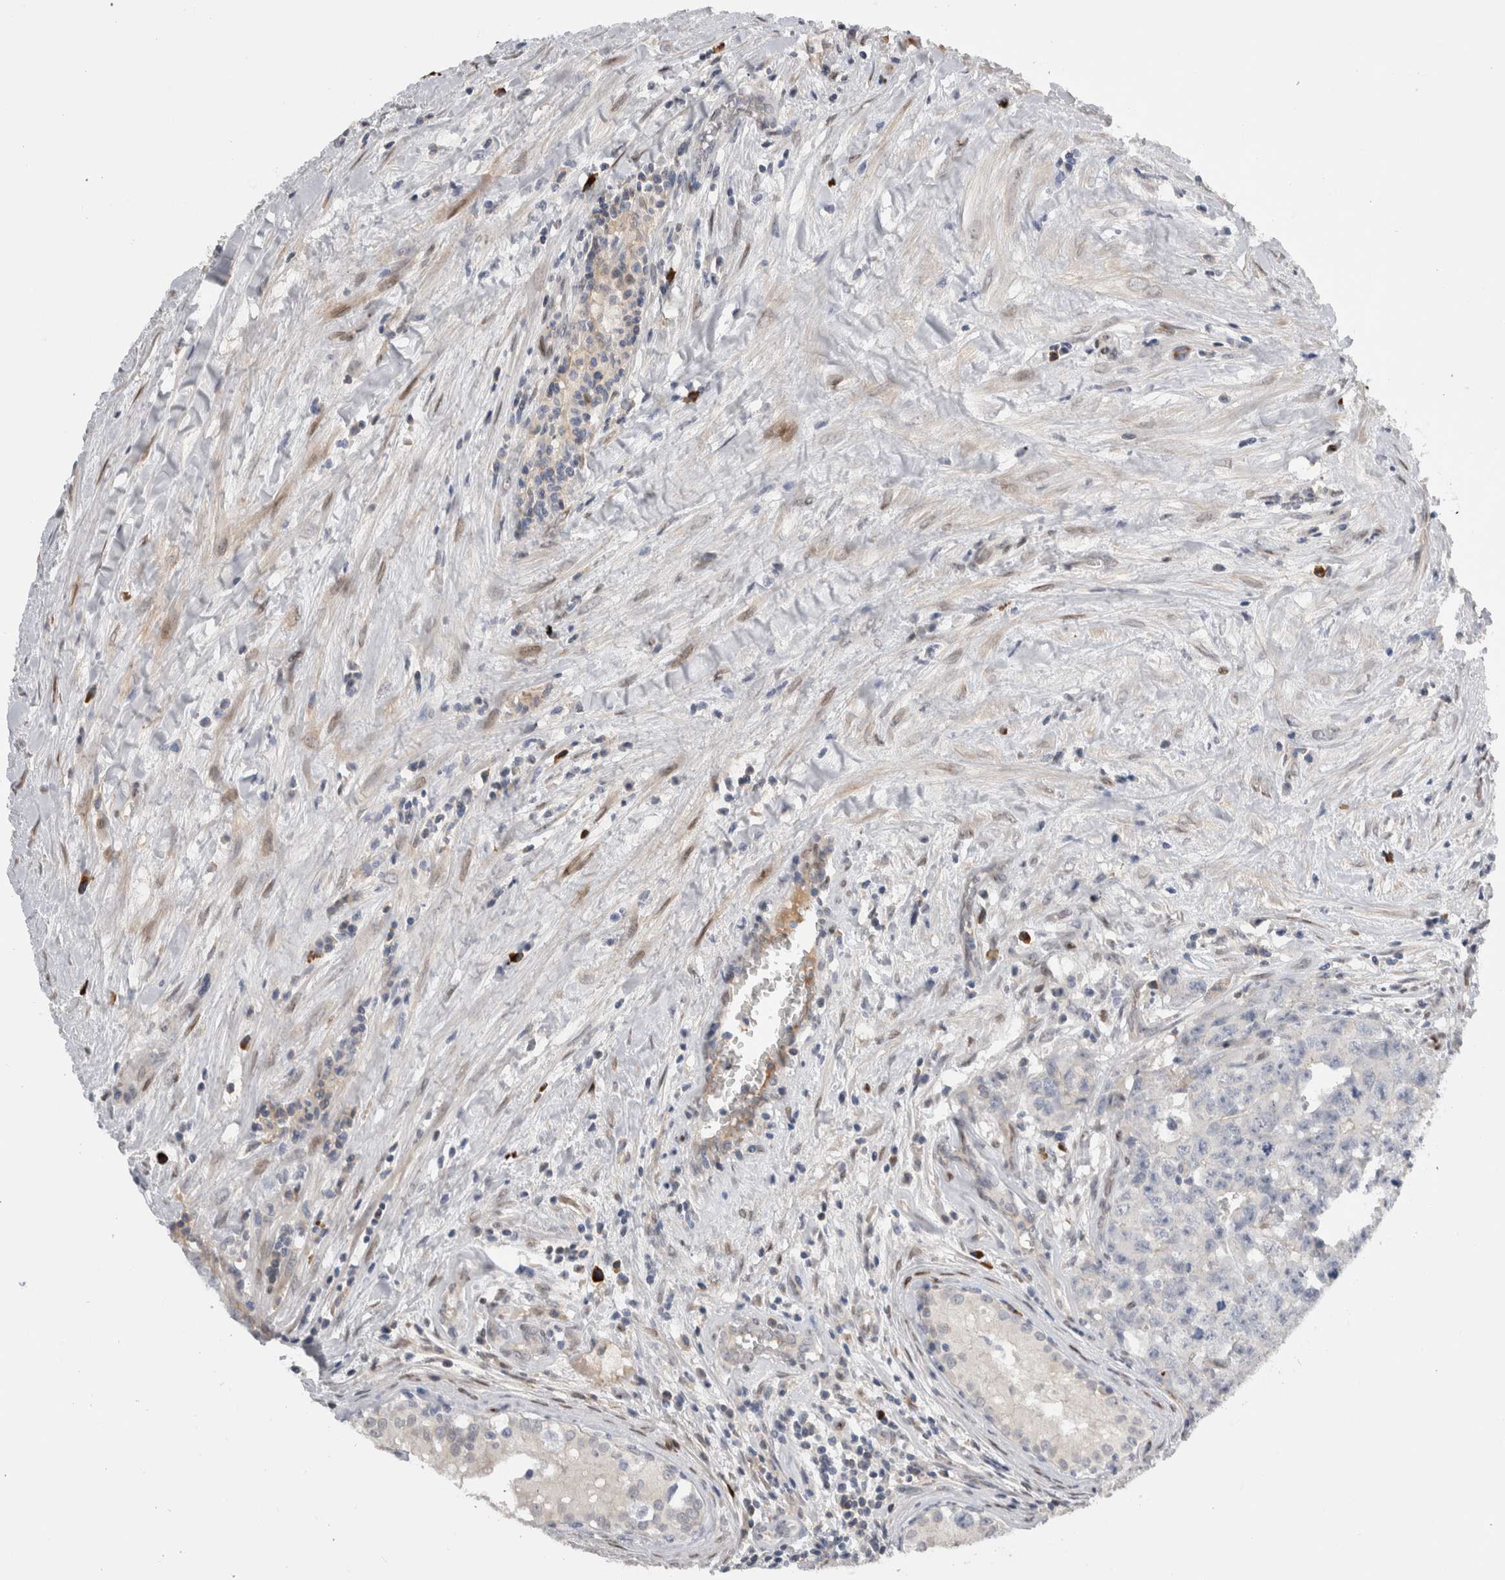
{"staining": {"intensity": "negative", "quantity": "none", "location": "none"}, "tissue": "testis cancer", "cell_type": "Tumor cells", "image_type": "cancer", "snomed": [{"axis": "morphology", "description": "Carcinoma, Embryonal, NOS"}, {"axis": "topography", "description": "Testis"}], "caption": "Immunohistochemical staining of testis embryonal carcinoma reveals no significant staining in tumor cells.", "gene": "DMTN", "patient": {"sex": "male", "age": 28}}